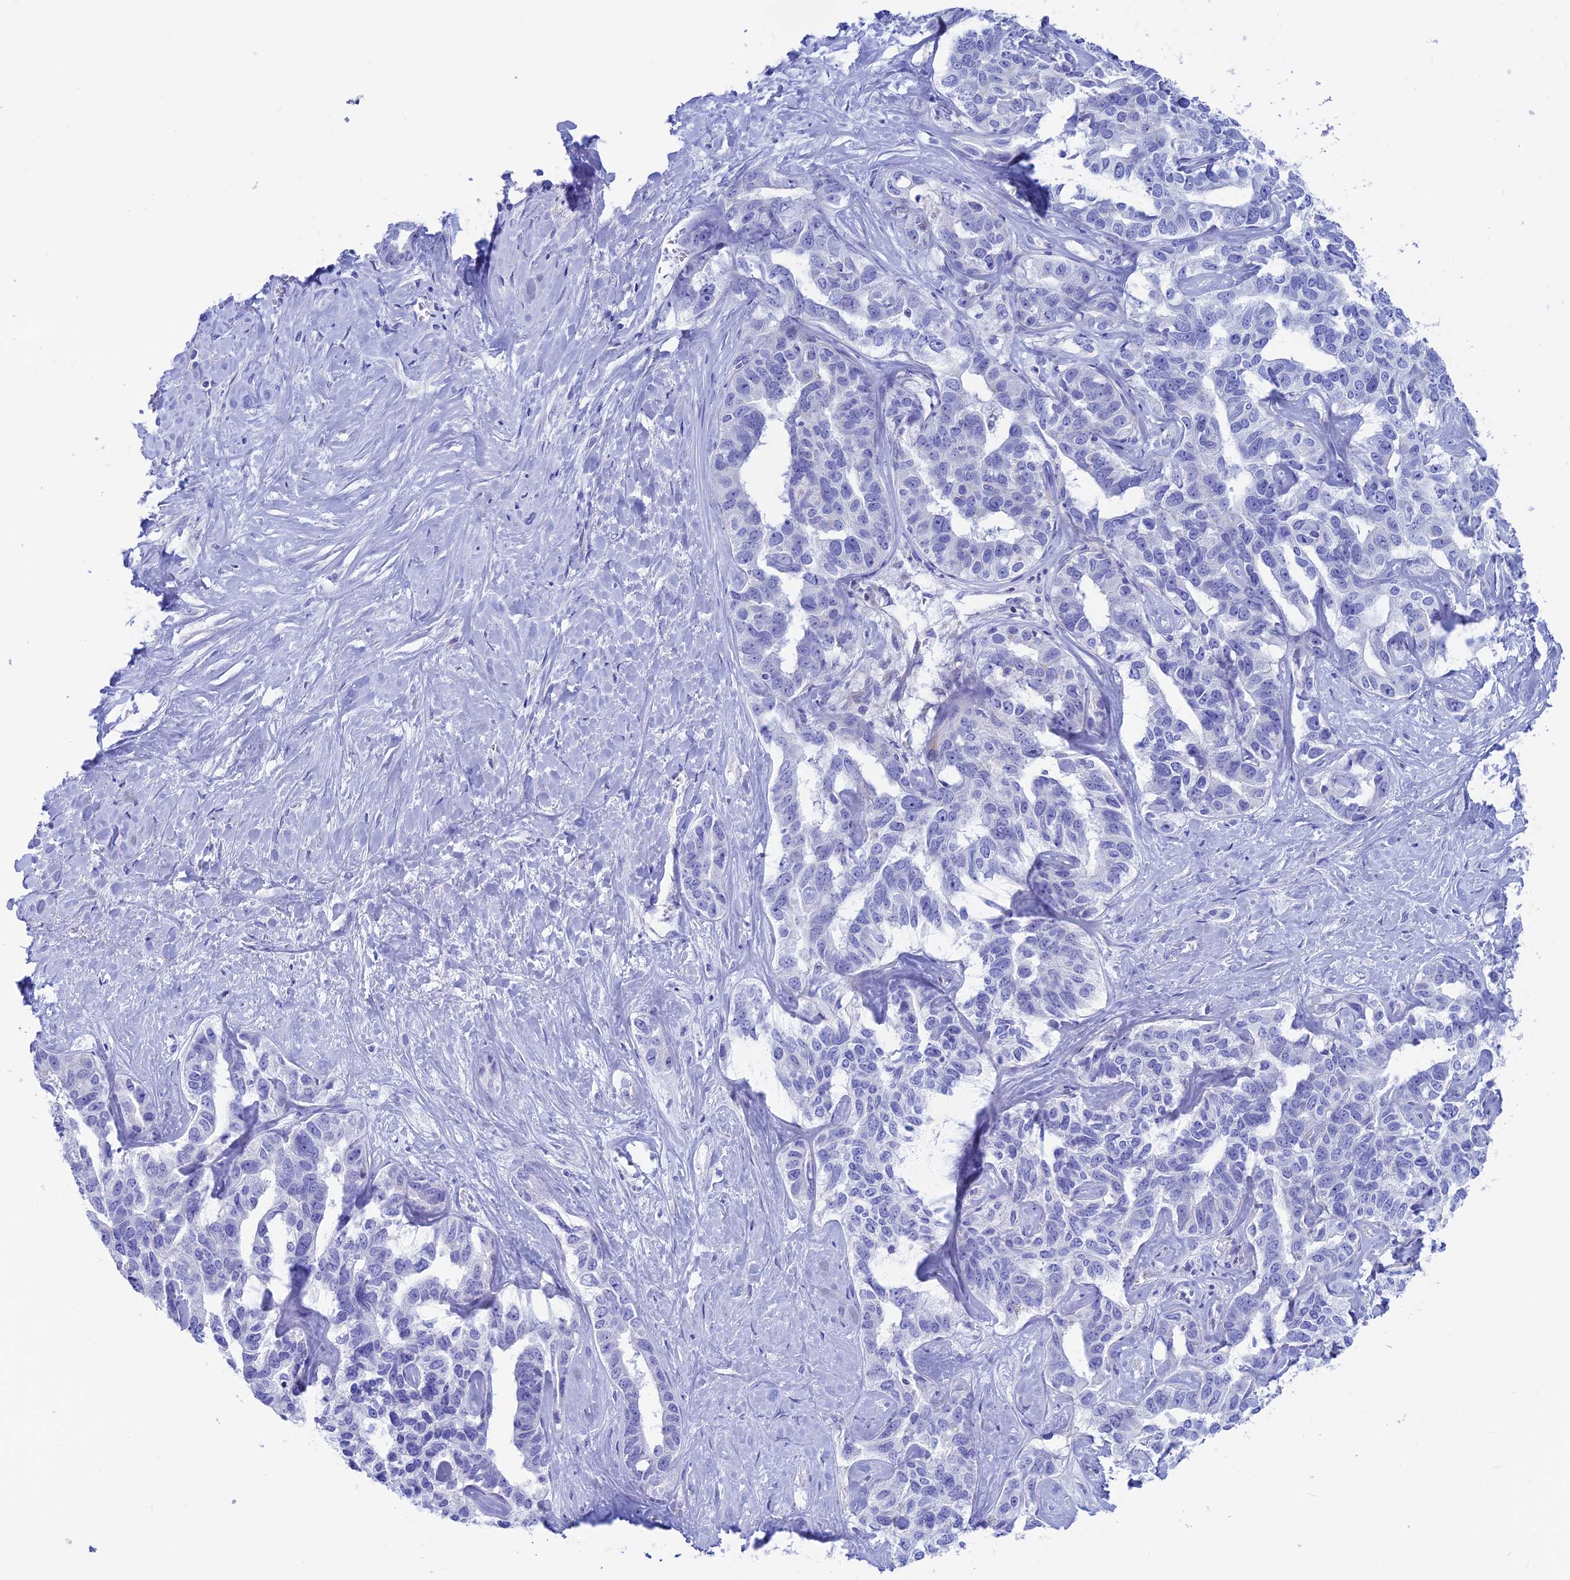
{"staining": {"intensity": "negative", "quantity": "none", "location": "none"}, "tissue": "liver cancer", "cell_type": "Tumor cells", "image_type": "cancer", "snomed": [{"axis": "morphology", "description": "Cholangiocarcinoma"}, {"axis": "topography", "description": "Liver"}], "caption": "DAB (3,3'-diaminobenzidine) immunohistochemical staining of liver cholangiocarcinoma reveals no significant staining in tumor cells. Nuclei are stained in blue.", "gene": "GNGT2", "patient": {"sex": "male", "age": 59}}